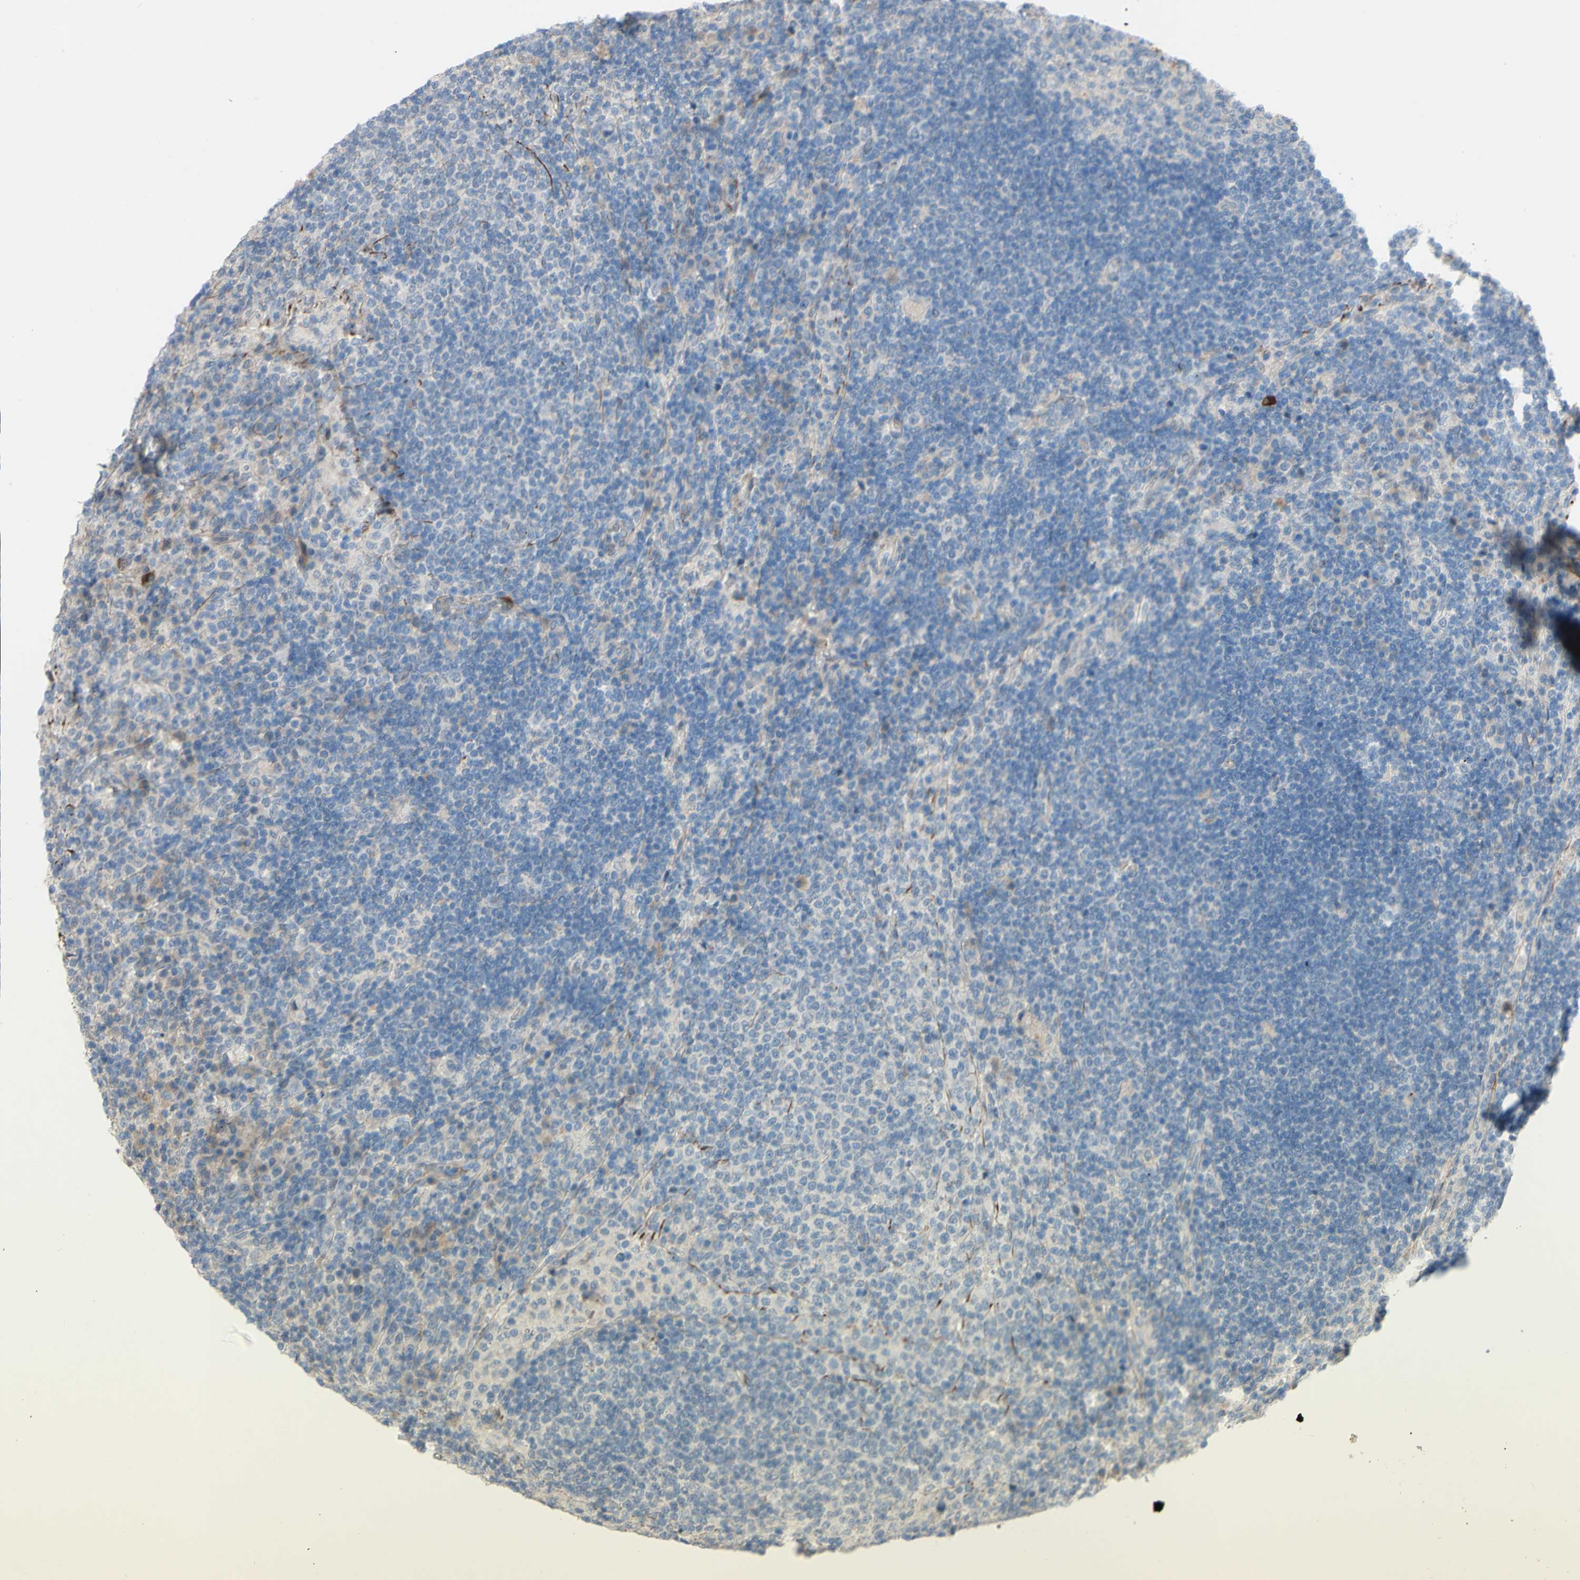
{"staining": {"intensity": "weak", "quantity": "<25%", "location": "cytoplasmic/membranous"}, "tissue": "lymph node", "cell_type": "Germinal center cells", "image_type": "normal", "snomed": [{"axis": "morphology", "description": "Normal tissue, NOS"}, {"axis": "topography", "description": "Lymph node"}], "caption": "Immunohistochemistry image of benign human lymph node stained for a protein (brown), which demonstrates no staining in germinal center cells. (DAB (3,3'-diaminobenzidine) immunohistochemistry (IHC) visualized using brightfield microscopy, high magnification).", "gene": "CDCP1", "patient": {"sex": "female", "age": 53}}